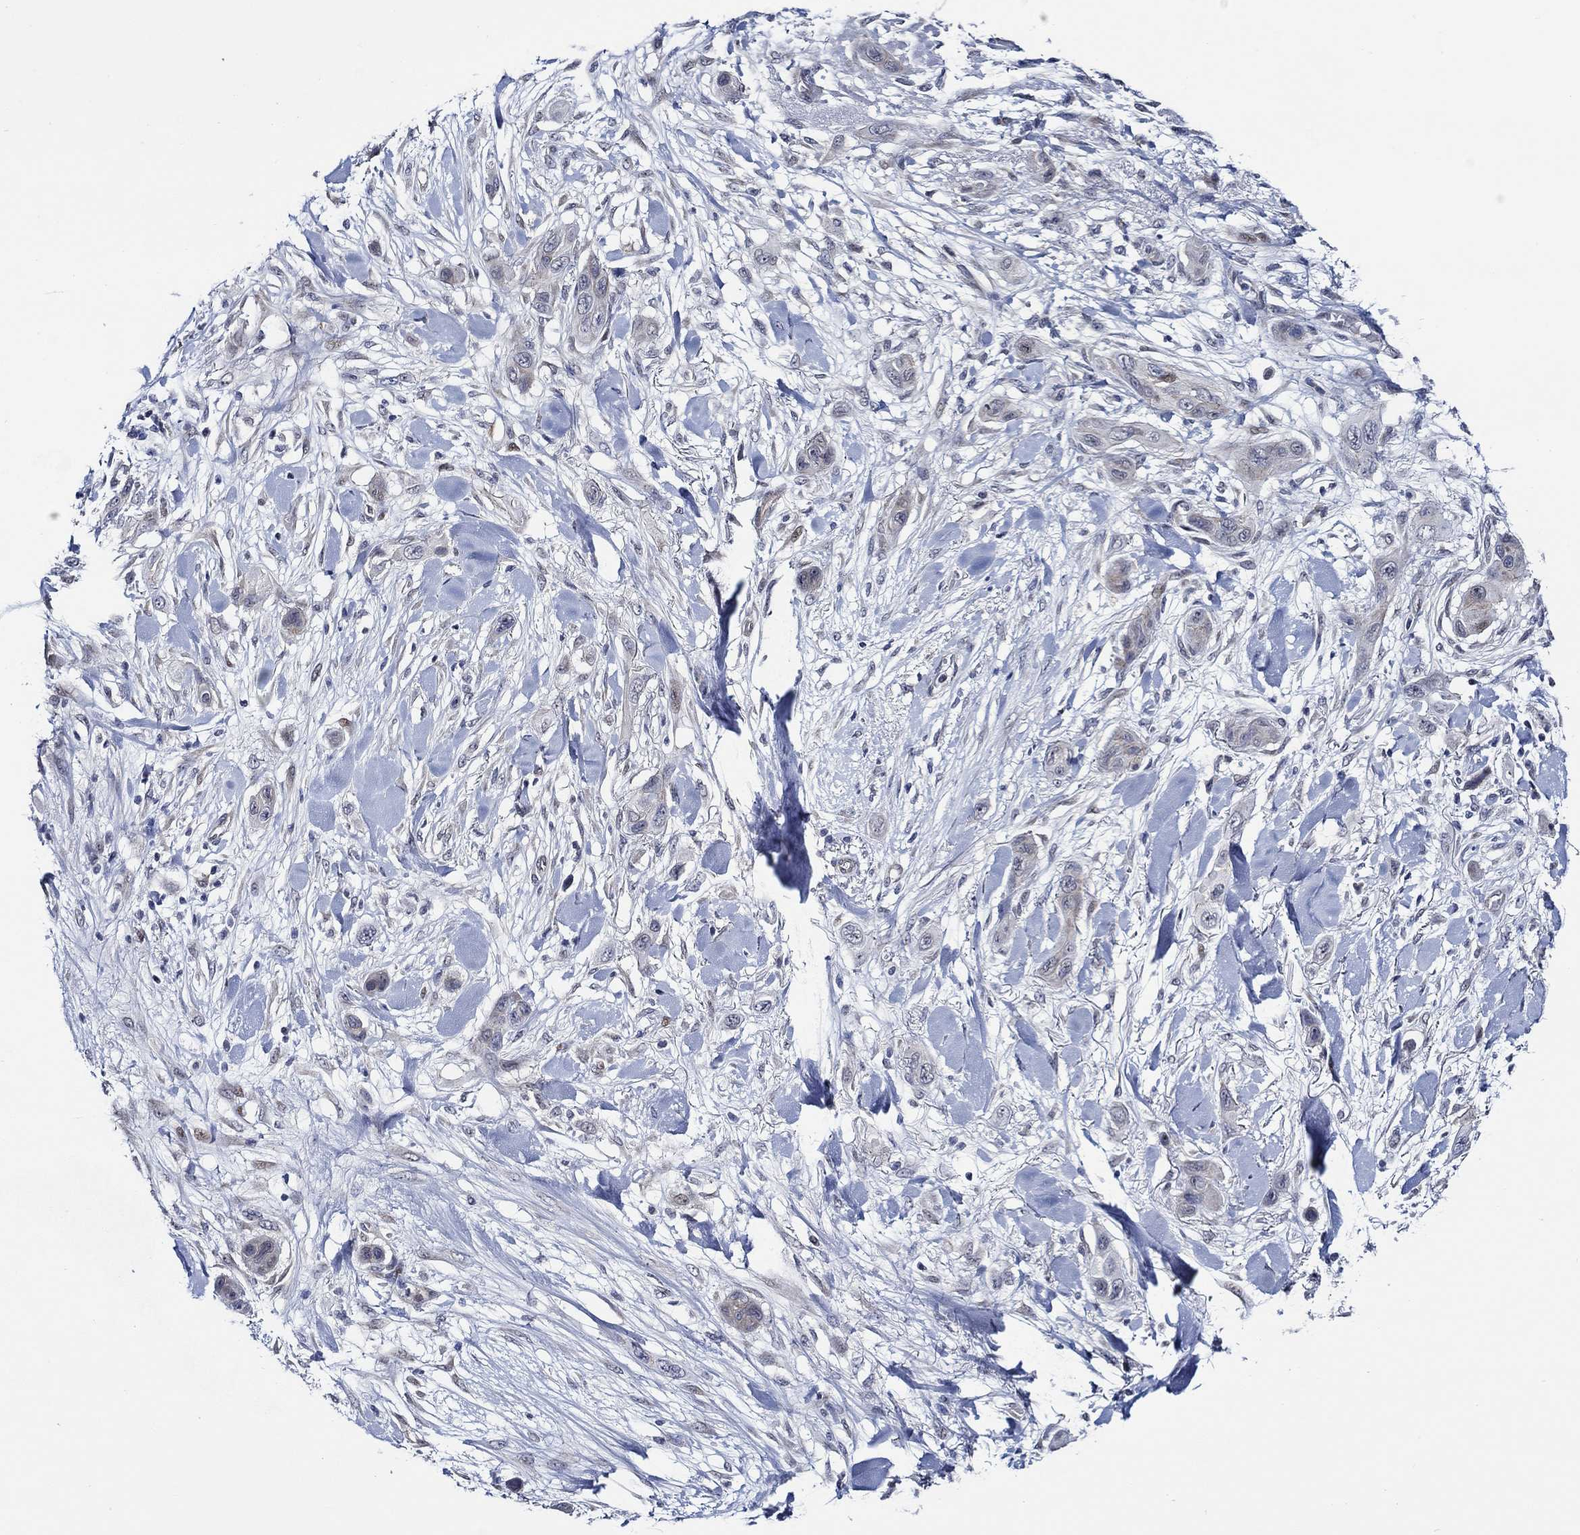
{"staining": {"intensity": "negative", "quantity": "none", "location": "none"}, "tissue": "skin cancer", "cell_type": "Tumor cells", "image_type": "cancer", "snomed": [{"axis": "morphology", "description": "Squamous cell carcinoma, NOS"}, {"axis": "topography", "description": "Skin"}], "caption": "Tumor cells show no significant expression in skin cancer.", "gene": "C8orf48", "patient": {"sex": "male", "age": 79}}